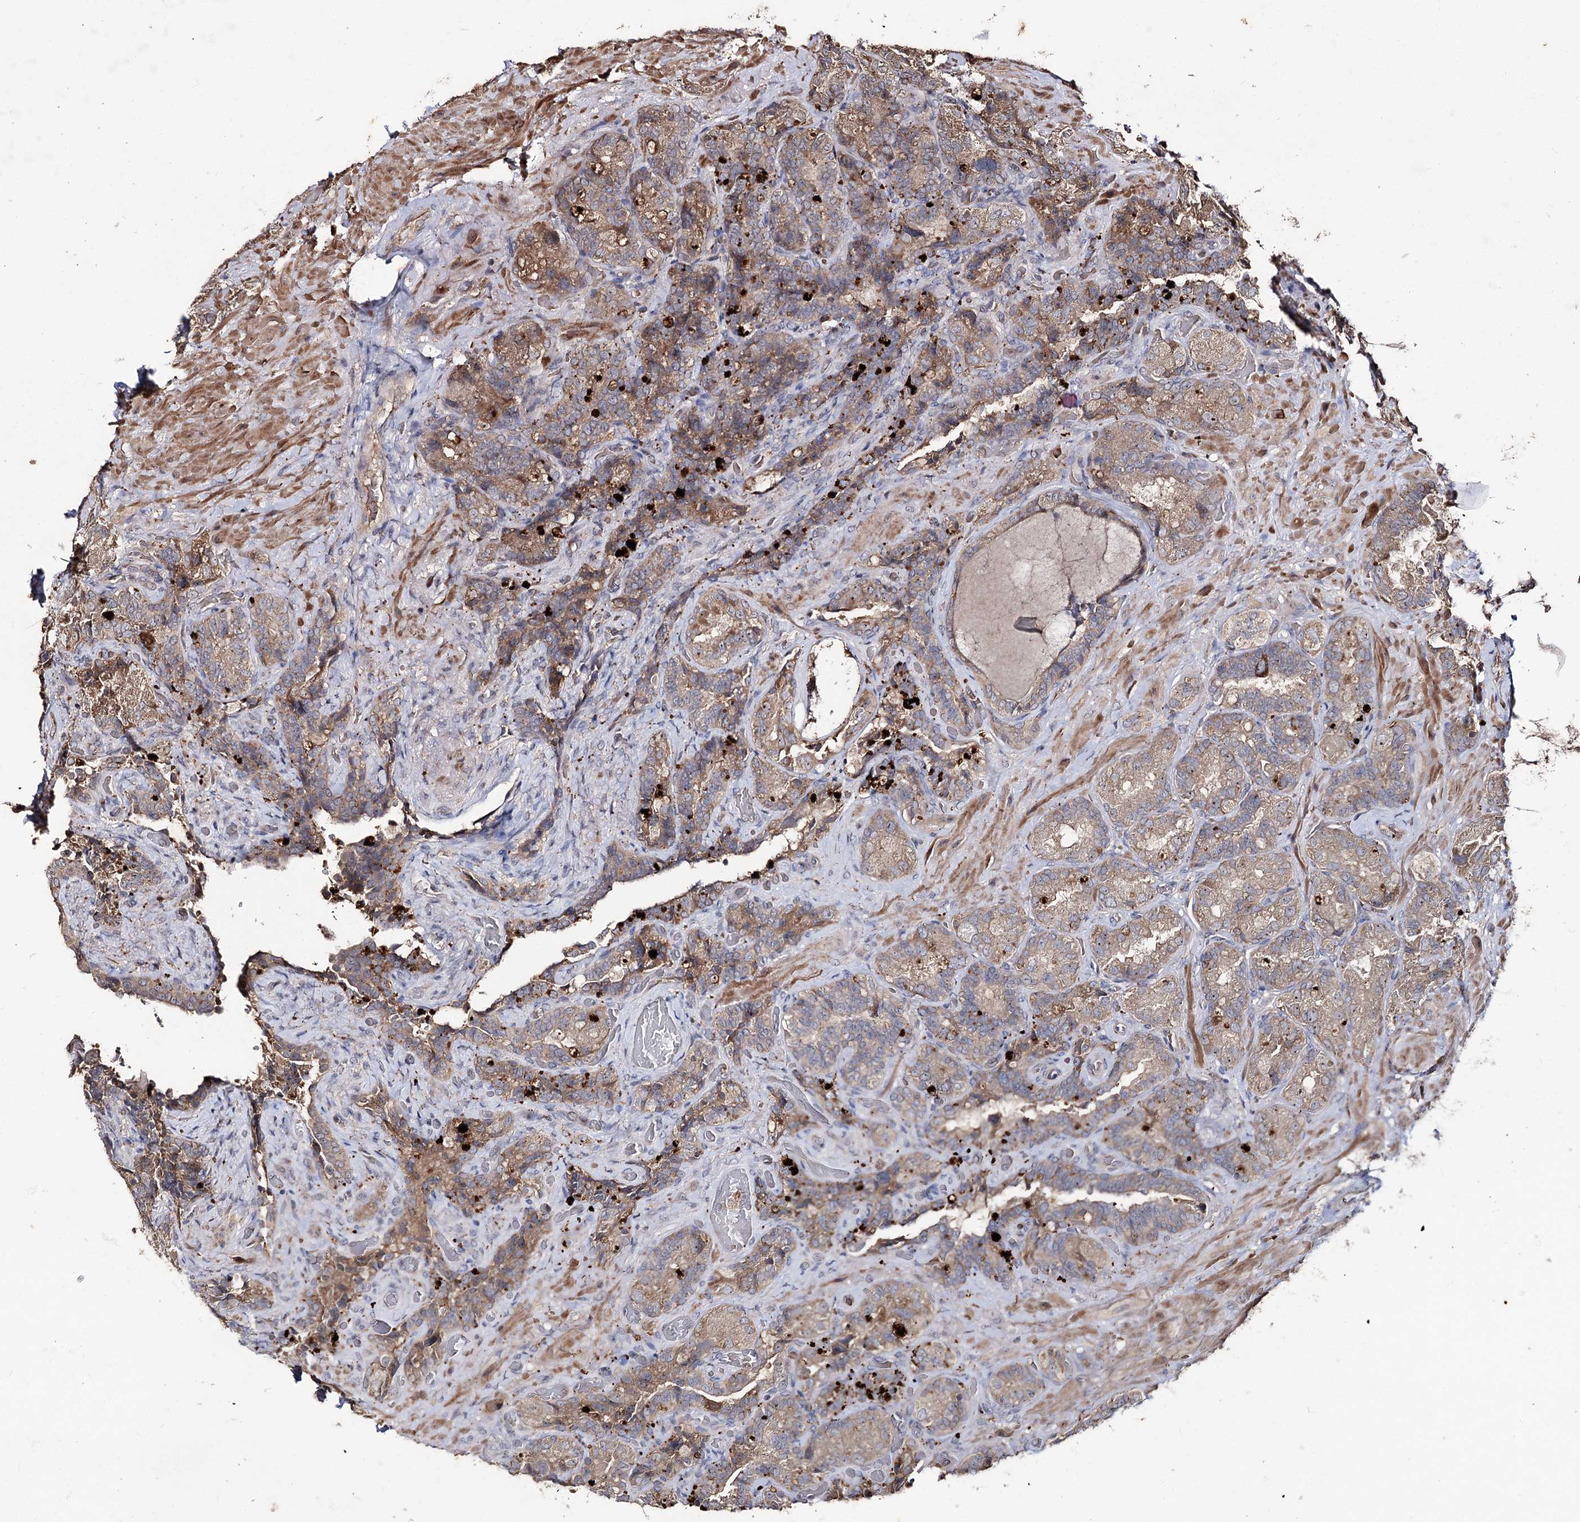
{"staining": {"intensity": "moderate", "quantity": ">75%", "location": "cytoplasmic/membranous"}, "tissue": "seminal vesicle", "cell_type": "Glandular cells", "image_type": "normal", "snomed": [{"axis": "morphology", "description": "Normal tissue, NOS"}, {"axis": "topography", "description": "Prostate and seminal vesicle, NOS"}, {"axis": "topography", "description": "Prostate"}, {"axis": "topography", "description": "Seminal veicle"}], "caption": "A brown stain highlights moderate cytoplasmic/membranous positivity of a protein in glandular cells of unremarkable seminal vesicle.", "gene": "FAM53B", "patient": {"sex": "male", "age": 67}}